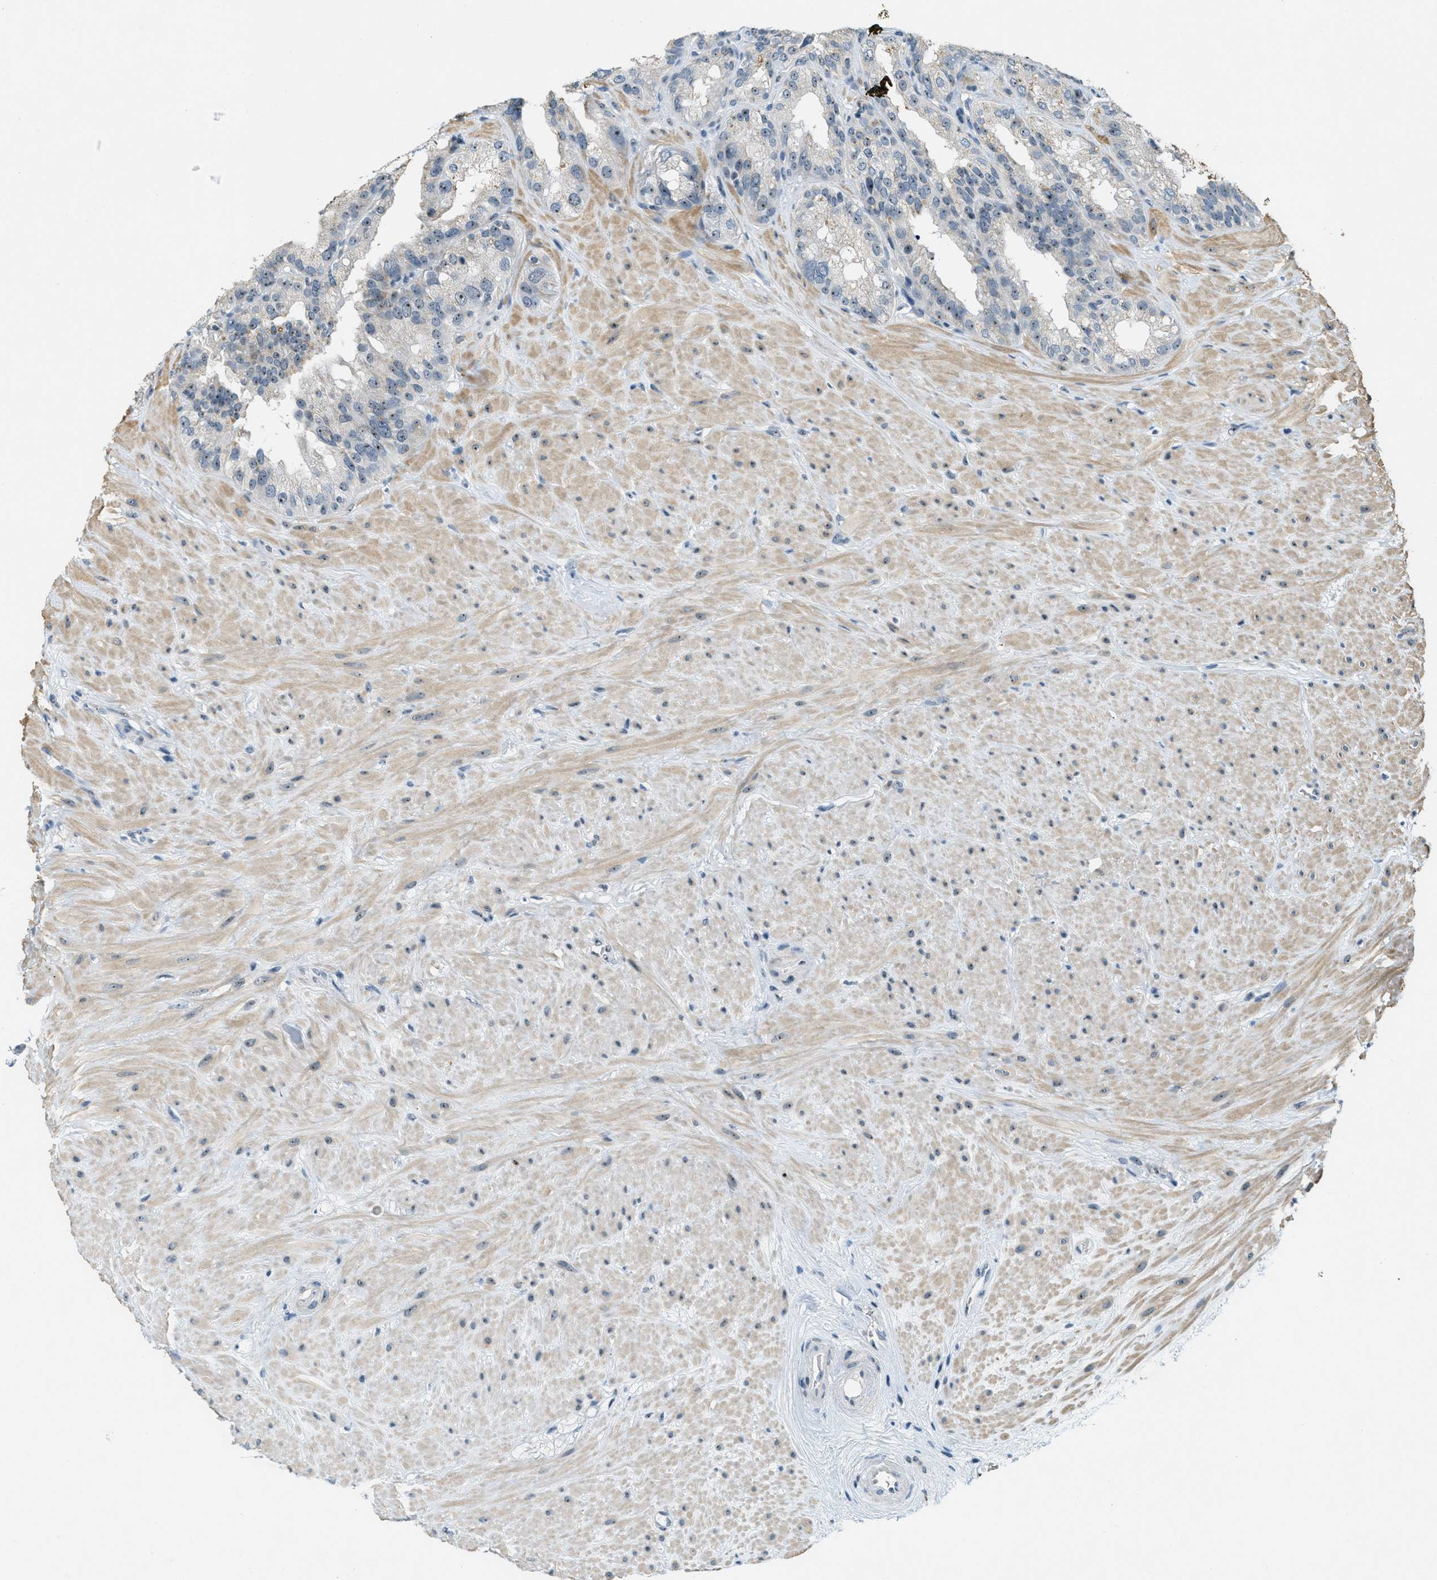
{"staining": {"intensity": "weak", "quantity": "25%-75%", "location": "nuclear"}, "tissue": "seminal vesicle", "cell_type": "Glandular cells", "image_type": "normal", "snomed": [{"axis": "morphology", "description": "Normal tissue, NOS"}, {"axis": "topography", "description": "Seminal veicle"}], "caption": "Immunohistochemistry (IHC) of unremarkable human seminal vesicle displays low levels of weak nuclear staining in about 25%-75% of glandular cells.", "gene": "DDX47", "patient": {"sex": "male", "age": 68}}